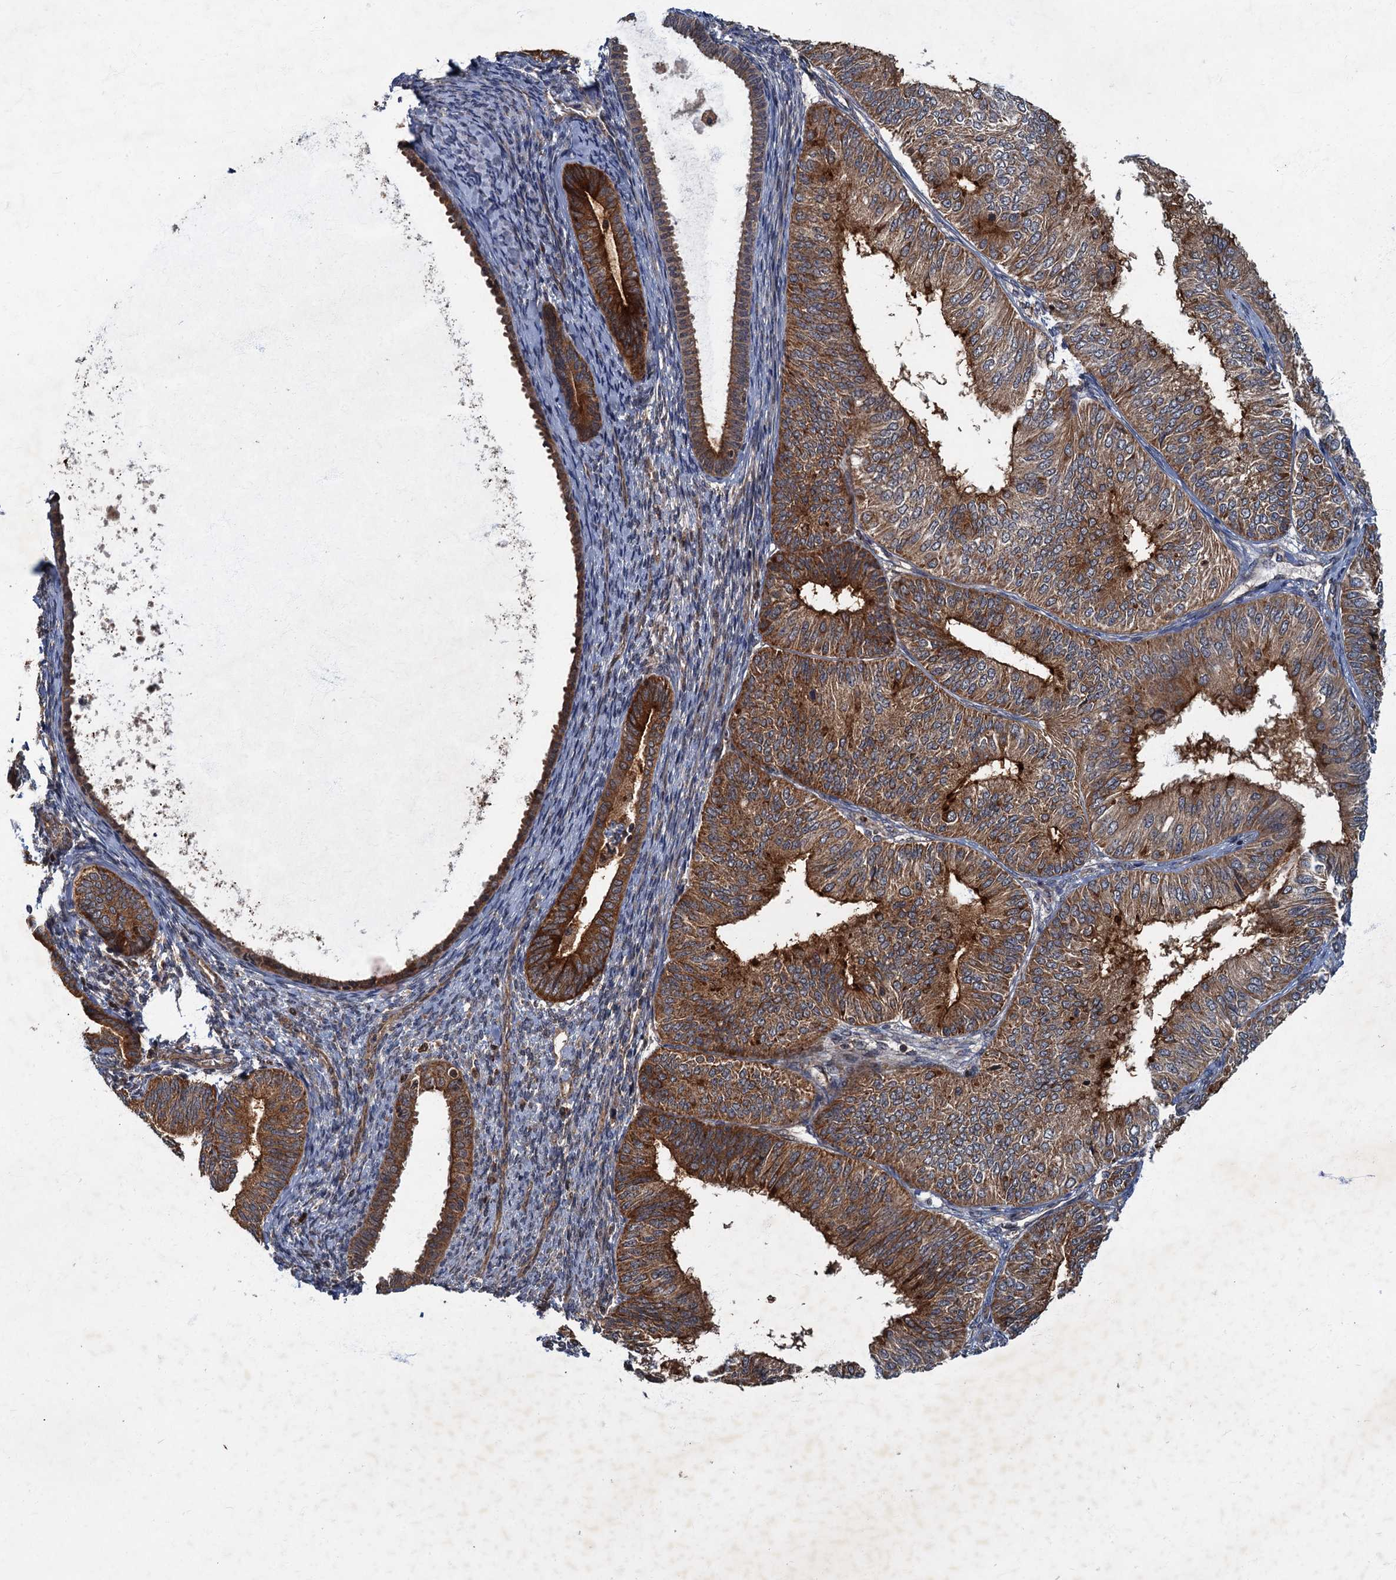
{"staining": {"intensity": "strong", "quantity": ">75%", "location": "cytoplasmic/membranous"}, "tissue": "endometrial cancer", "cell_type": "Tumor cells", "image_type": "cancer", "snomed": [{"axis": "morphology", "description": "Adenocarcinoma, NOS"}, {"axis": "topography", "description": "Endometrium"}], "caption": "IHC photomicrograph of neoplastic tissue: human endometrial cancer (adenocarcinoma) stained using immunohistochemistry reveals high levels of strong protein expression localized specifically in the cytoplasmic/membranous of tumor cells, appearing as a cytoplasmic/membranous brown color.", "gene": "SLC11A2", "patient": {"sex": "female", "age": 58}}